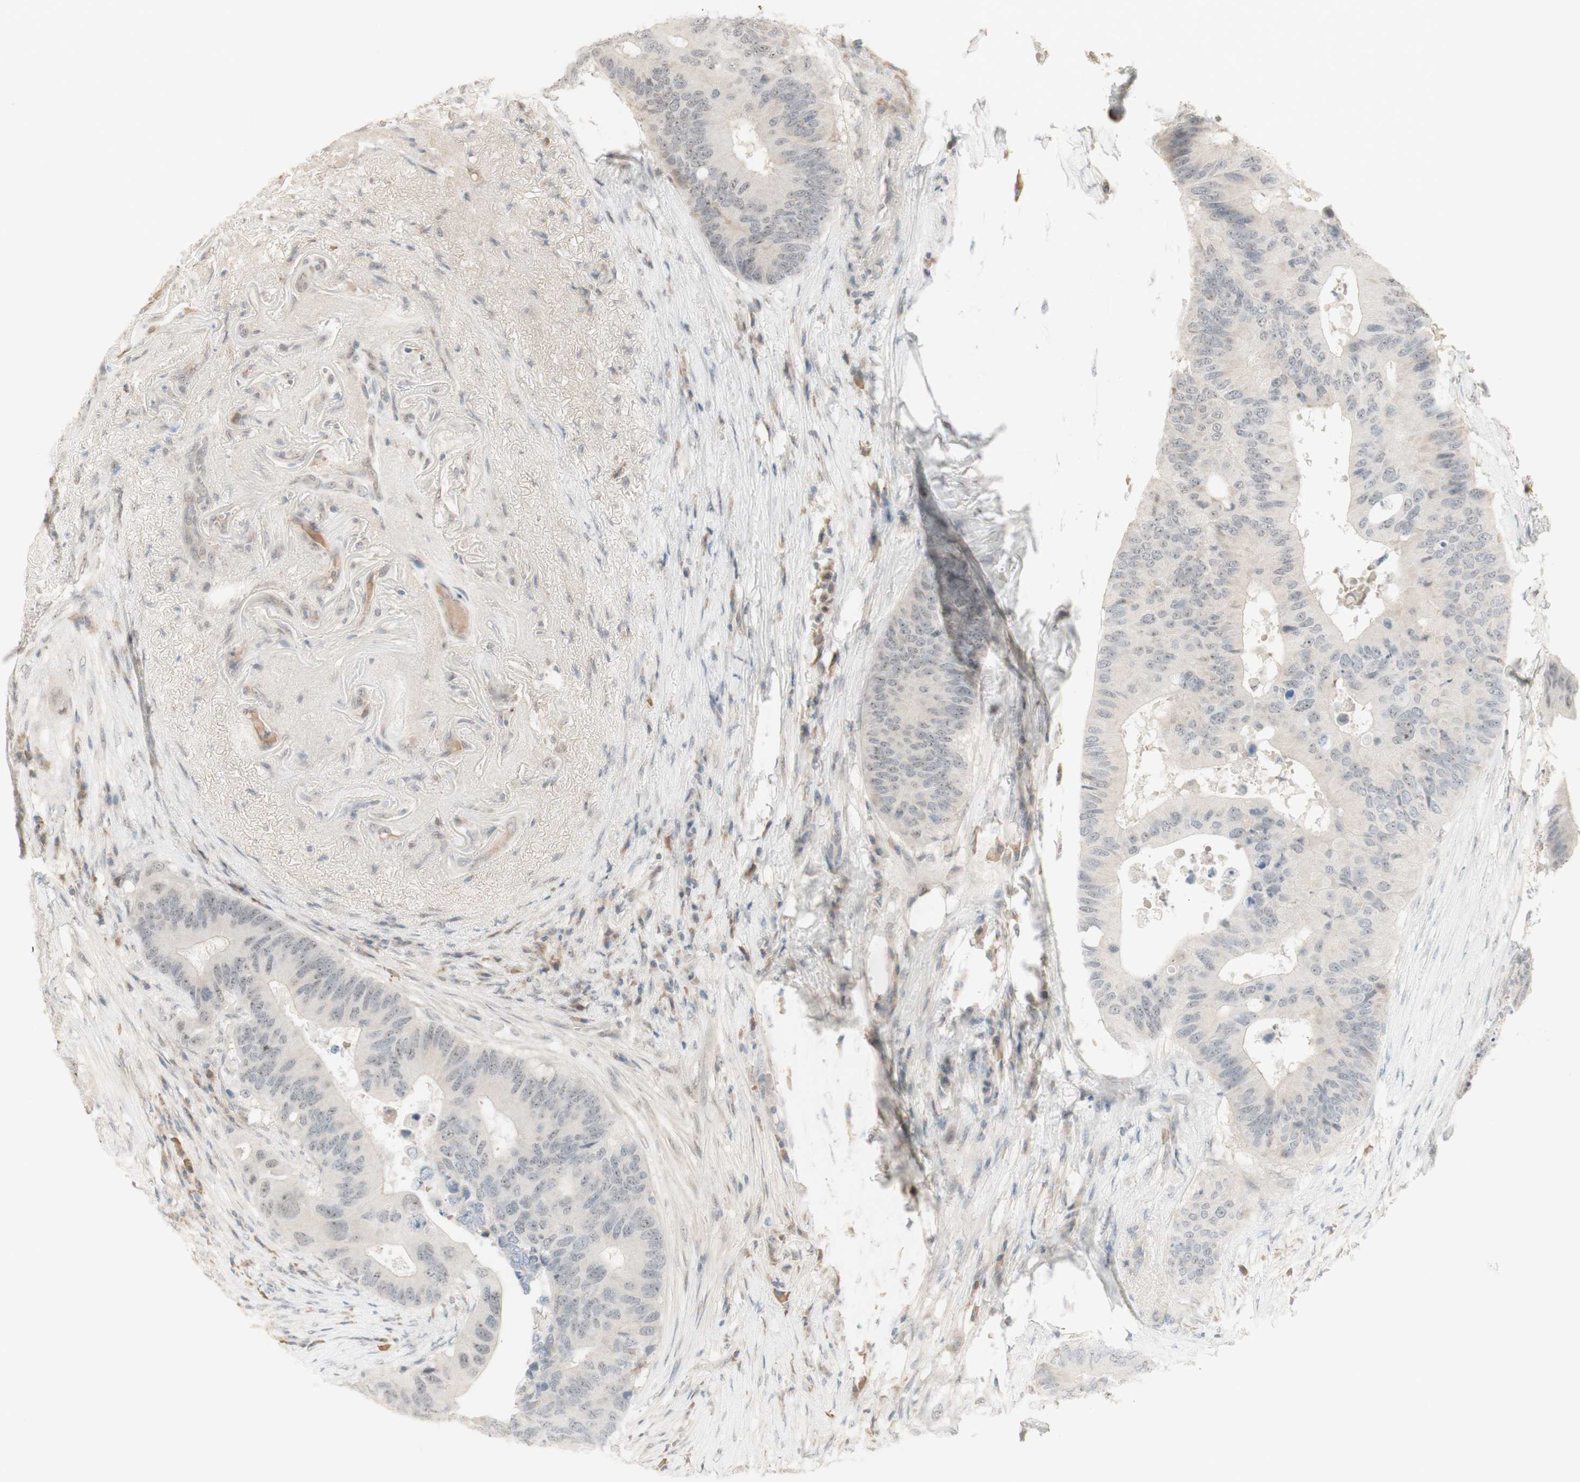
{"staining": {"intensity": "weak", "quantity": ">75%", "location": "nuclear"}, "tissue": "colorectal cancer", "cell_type": "Tumor cells", "image_type": "cancer", "snomed": [{"axis": "morphology", "description": "Adenocarcinoma, NOS"}, {"axis": "topography", "description": "Colon"}], "caption": "Colorectal cancer (adenocarcinoma) stained for a protein displays weak nuclear positivity in tumor cells.", "gene": "PLCD4", "patient": {"sex": "male", "age": 71}}